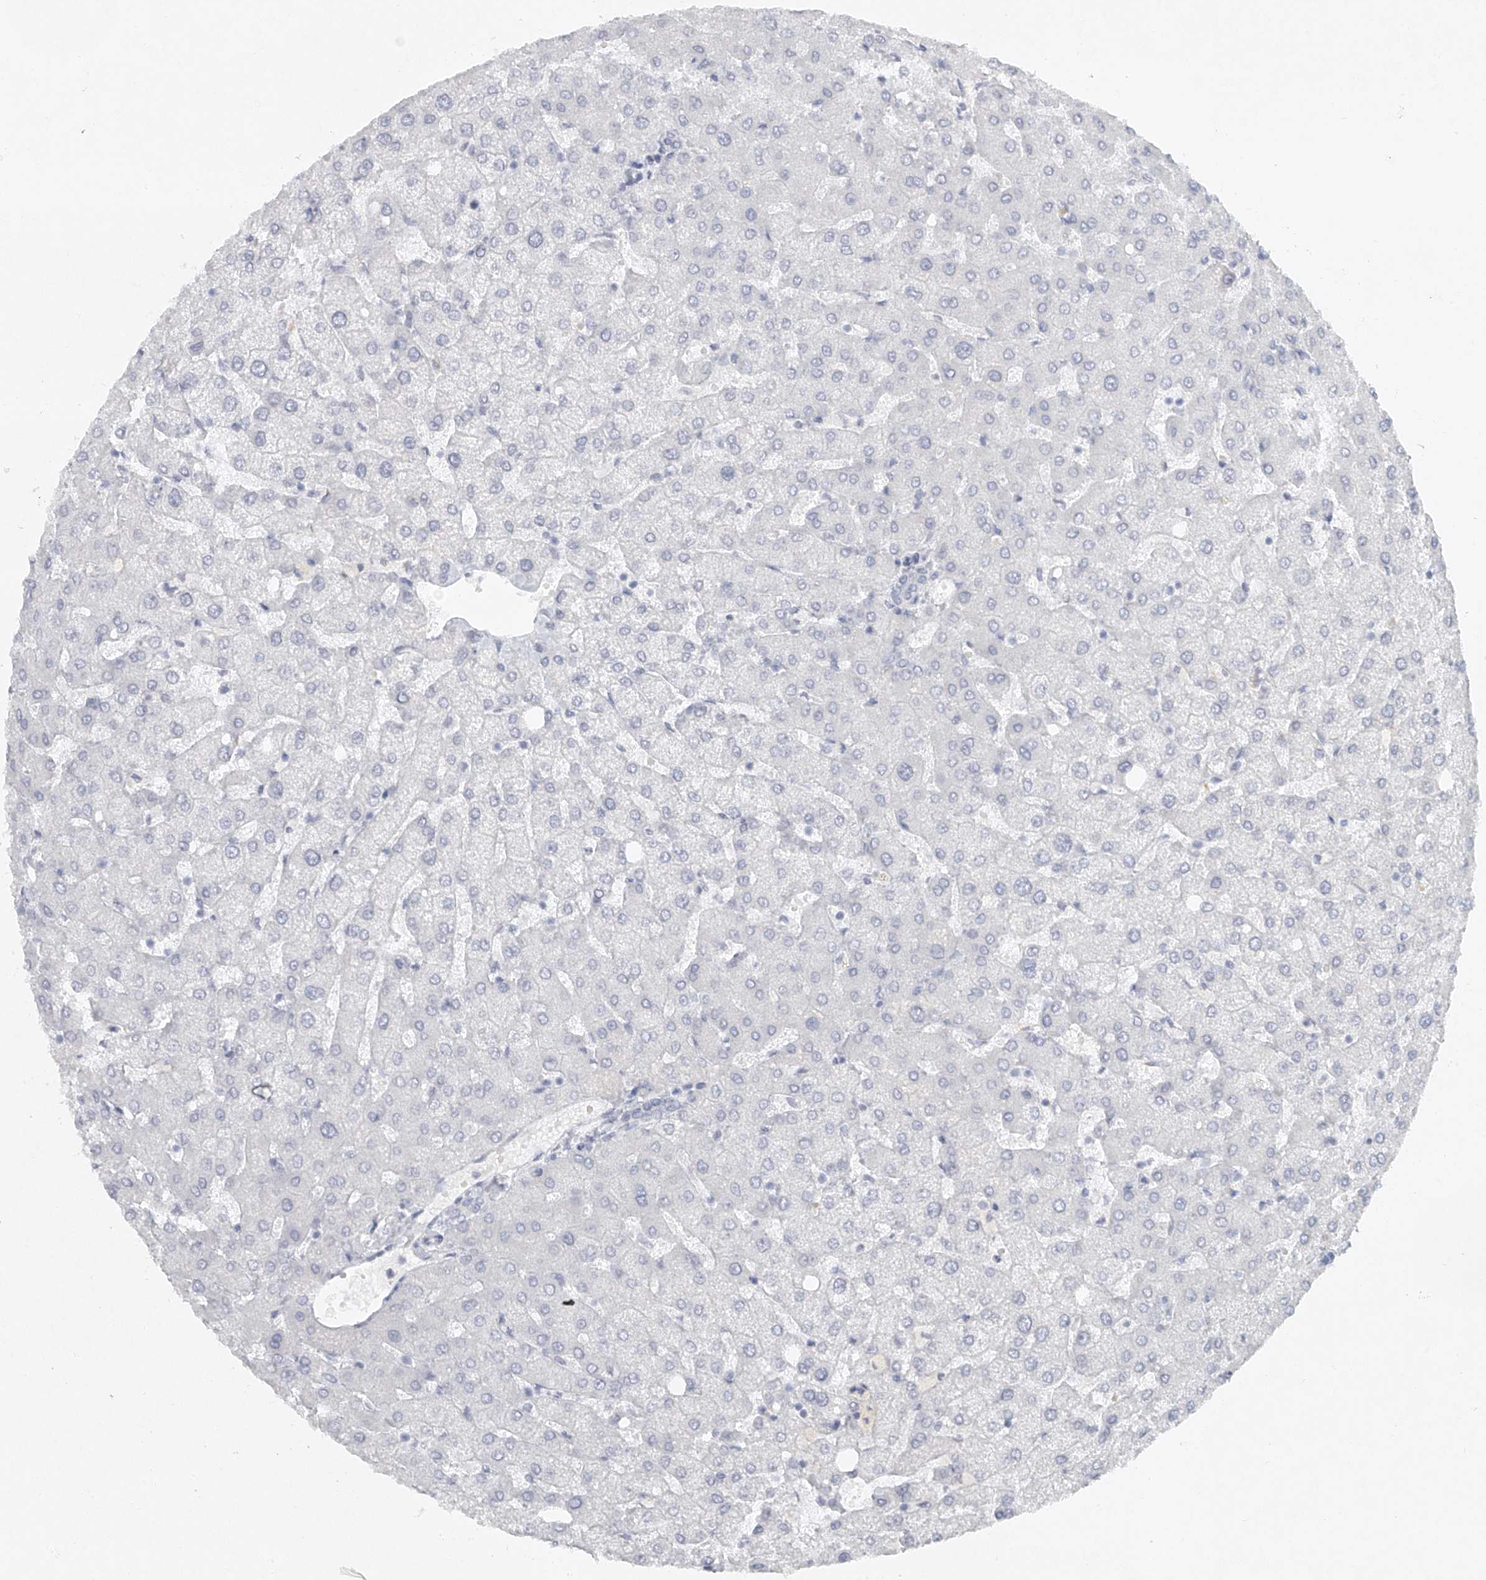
{"staining": {"intensity": "negative", "quantity": "none", "location": "none"}, "tissue": "liver", "cell_type": "Cholangiocytes", "image_type": "normal", "snomed": [{"axis": "morphology", "description": "Normal tissue, NOS"}, {"axis": "topography", "description": "Liver"}], "caption": "DAB immunohistochemical staining of benign human liver displays no significant expression in cholangiocytes.", "gene": "FAT2", "patient": {"sex": "female", "age": 54}}